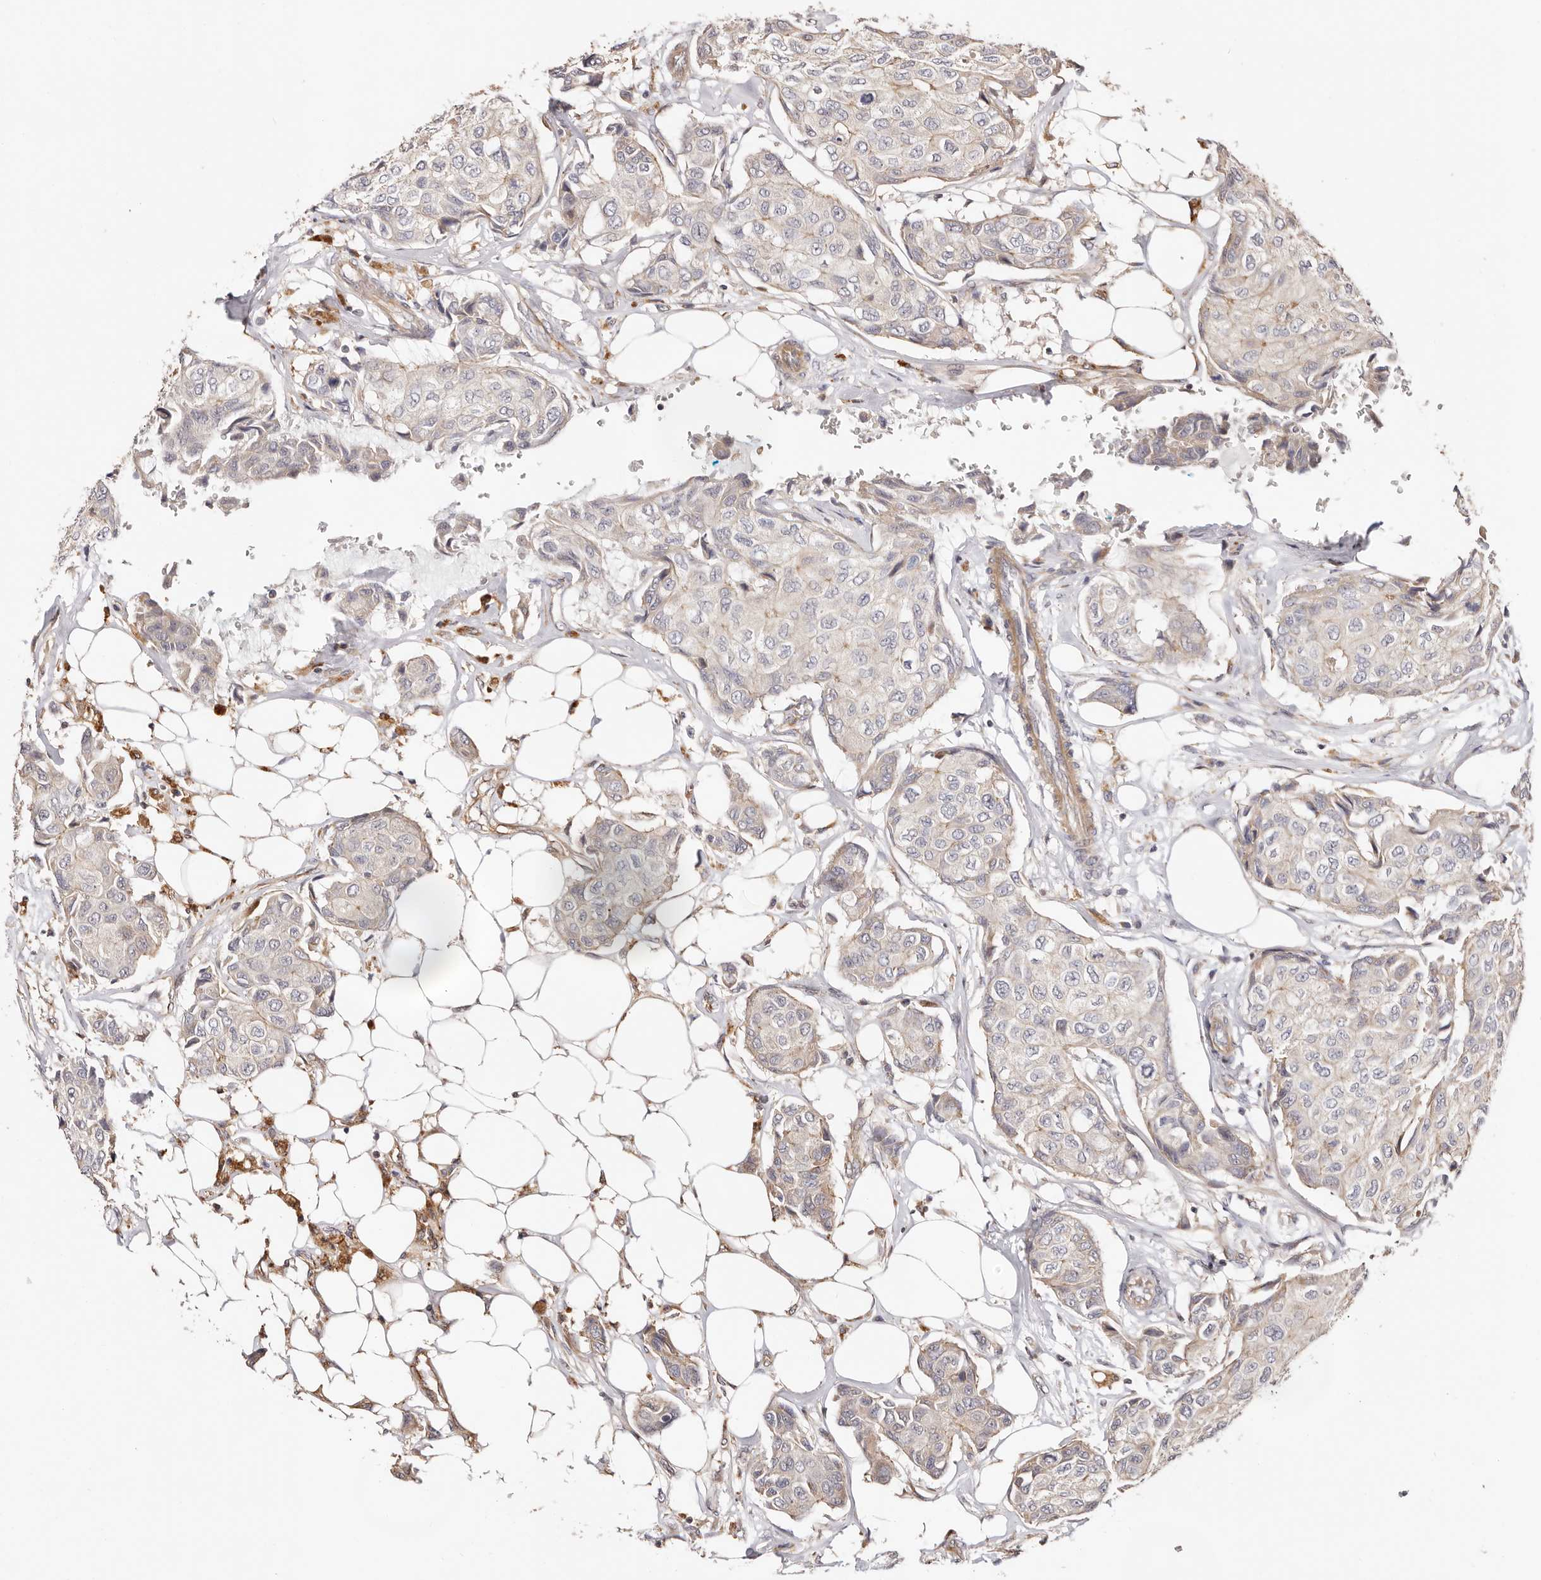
{"staining": {"intensity": "weak", "quantity": "<25%", "location": "cytoplasmic/membranous"}, "tissue": "breast cancer", "cell_type": "Tumor cells", "image_type": "cancer", "snomed": [{"axis": "morphology", "description": "Duct carcinoma"}, {"axis": "topography", "description": "Breast"}], "caption": "Breast cancer was stained to show a protein in brown. There is no significant expression in tumor cells.", "gene": "MAPK1", "patient": {"sex": "female", "age": 80}}